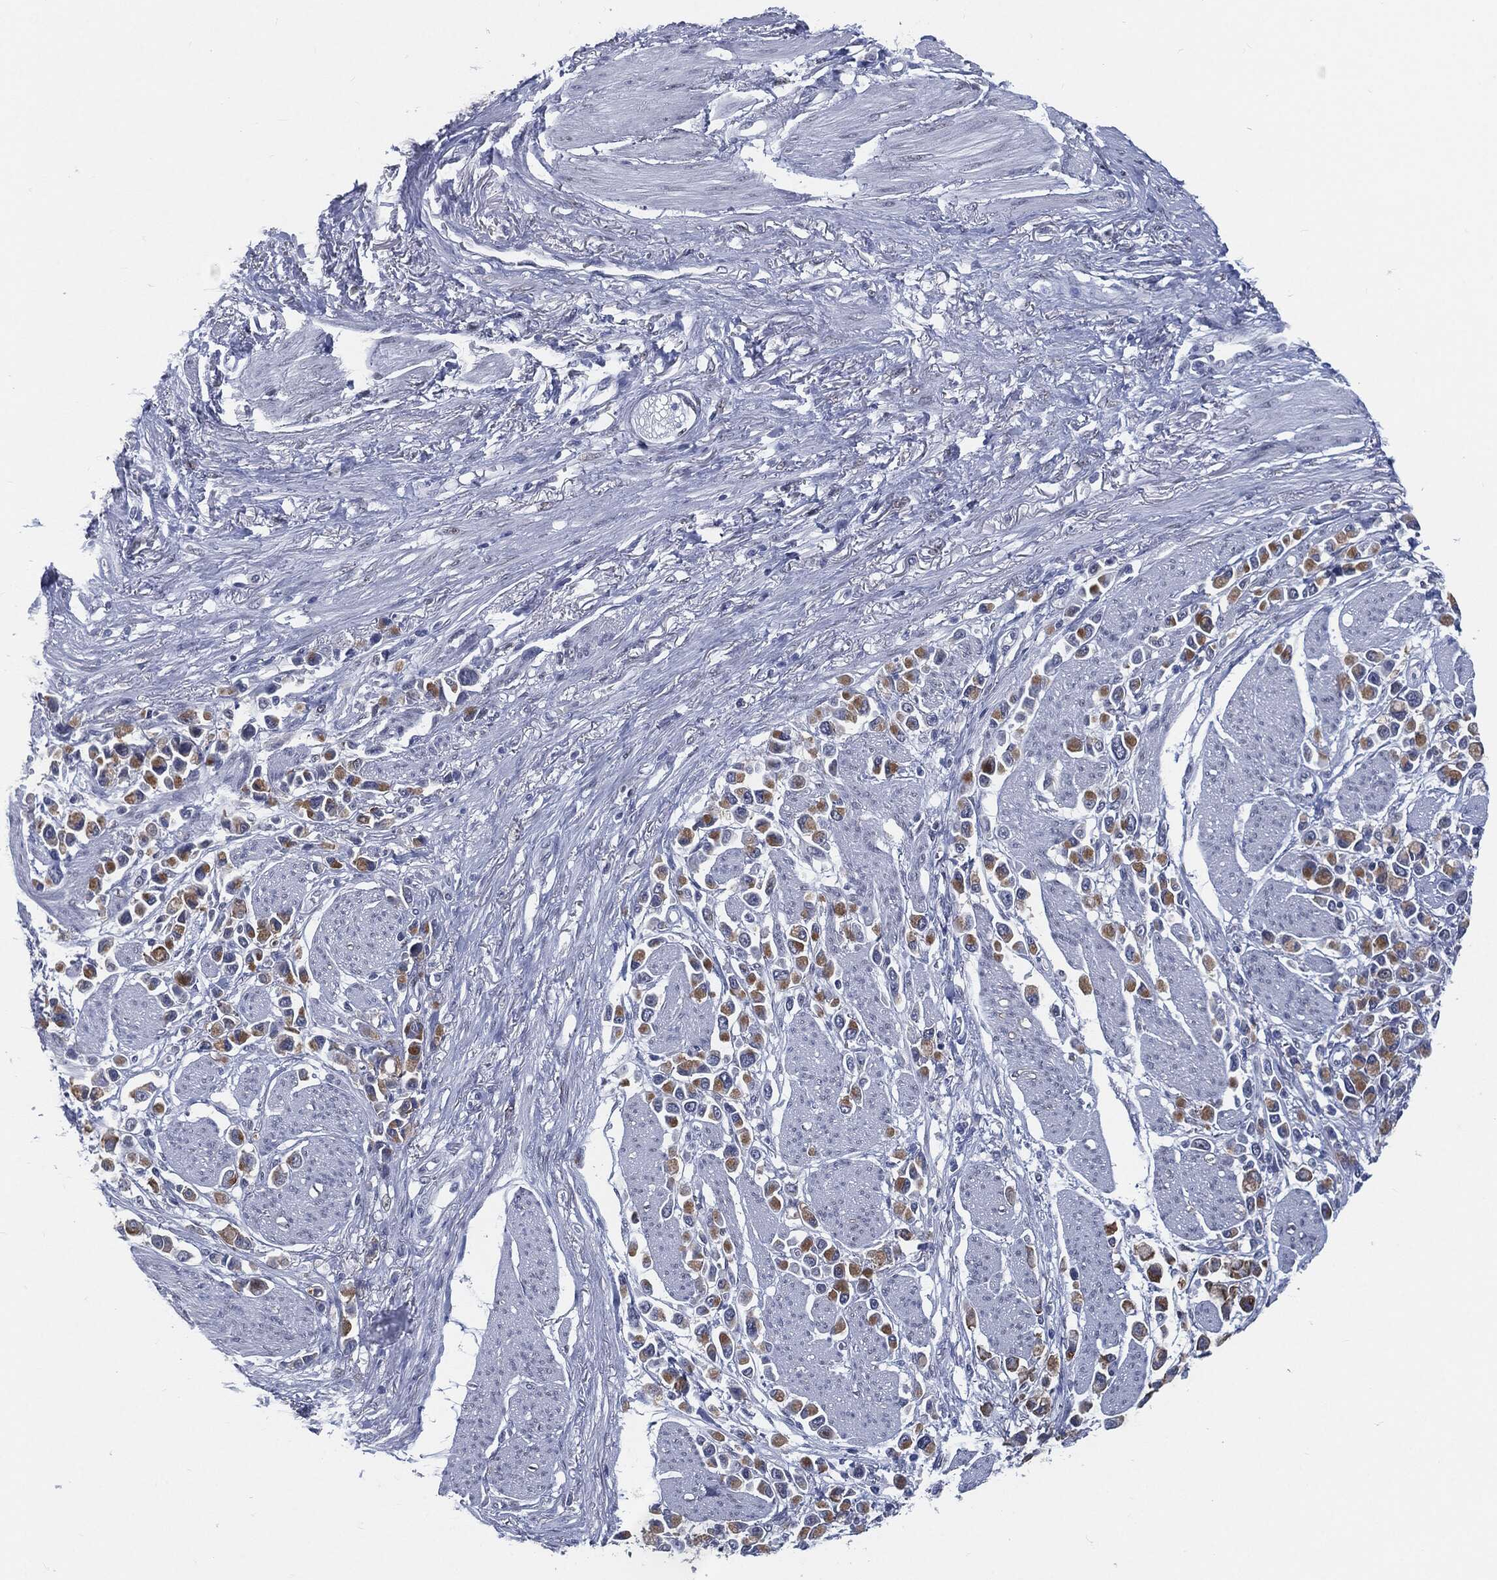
{"staining": {"intensity": "moderate", "quantity": ">75%", "location": "cytoplasmic/membranous"}, "tissue": "stomach cancer", "cell_type": "Tumor cells", "image_type": "cancer", "snomed": [{"axis": "morphology", "description": "Adenocarcinoma, NOS"}, {"axis": "topography", "description": "Stomach"}], "caption": "IHC staining of adenocarcinoma (stomach), which shows medium levels of moderate cytoplasmic/membranous positivity in about >75% of tumor cells indicating moderate cytoplasmic/membranous protein positivity. The staining was performed using DAB (3,3'-diaminobenzidine) (brown) for protein detection and nuclei were counterstained in hematoxylin (blue).", "gene": "PROM1", "patient": {"sex": "female", "age": 81}}